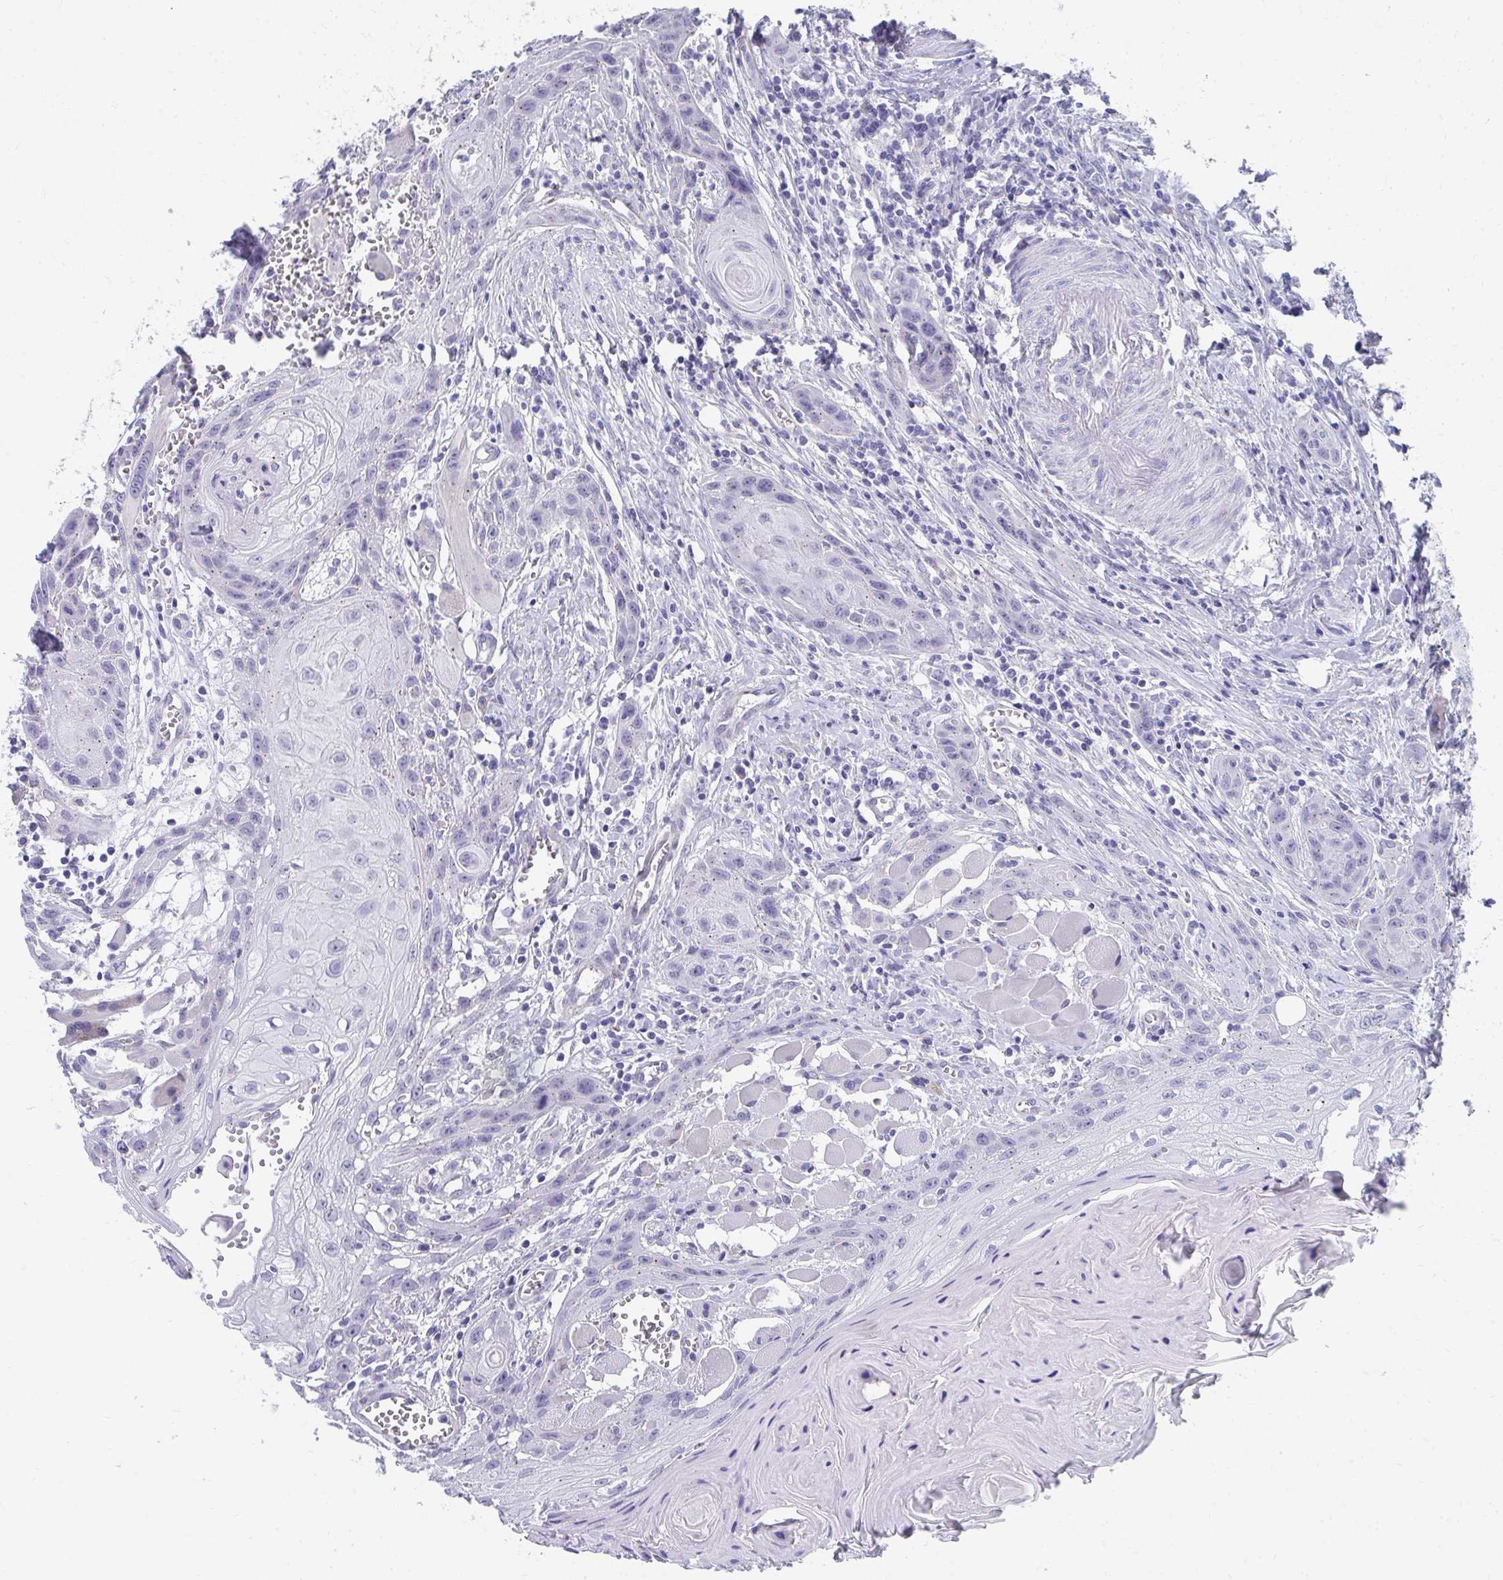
{"staining": {"intensity": "negative", "quantity": "none", "location": "none"}, "tissue": "head and neck cancer", "cell_type": "Tumor cells", "image_type": "cancer", "snomed": [{"axis": "morphology", "description": "Squamous cell carcinoma, NOS"}, {"axis": "topography", "description": "Oral tissue"}, {"axis": "topography", "description": "Head-Neck"}], "caption": "Head and neck cancer was stained to show a protein in brown. There is no significant expression in tumor cells. Brightfield microscopy of immunohistochemistry stained with DAB (brown) and hematoxylin (blue), captured at high magnification.", "gene": "TMPRSS2", "patient": {"sex": "male", "age": 58}}